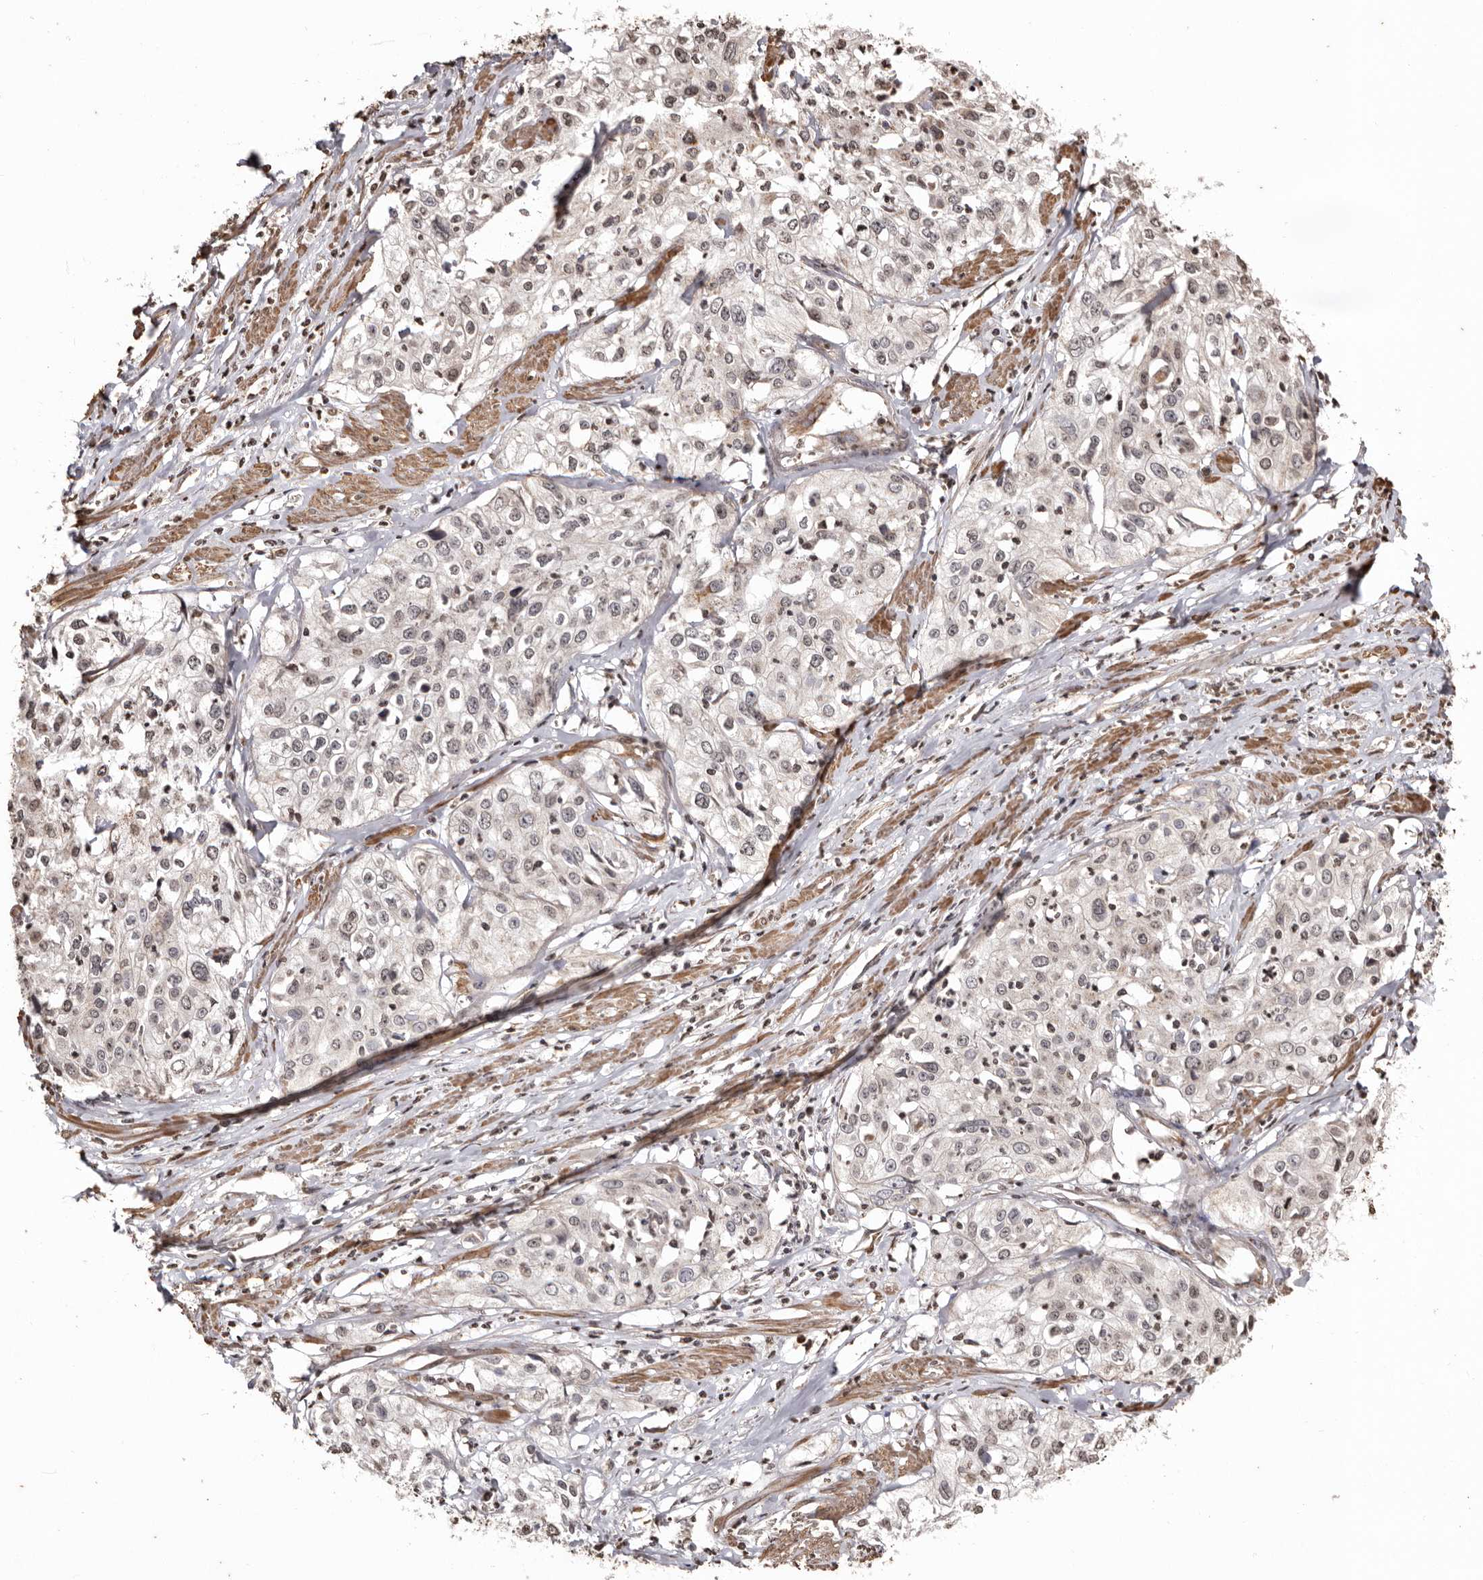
{"staining": {"intensity": "negative", "quantity": "none", "location": "none"}, "tissue": "cervical cancer", "cell_type": "Tumor cells", "image_type": "cancer", "snomed": [{"axis": "morphology", "description": "Squamous cell carcinoma, NOS"}, {"axis": "topography", "description": "Cervix"}], "caption": "This is an immunohistochemistry (IHC) photomicrograph of cervical cancer. There is no staining in tumor cells.", "gene": "CCDC190", "patient": {"sex": "female", "age": 31}}